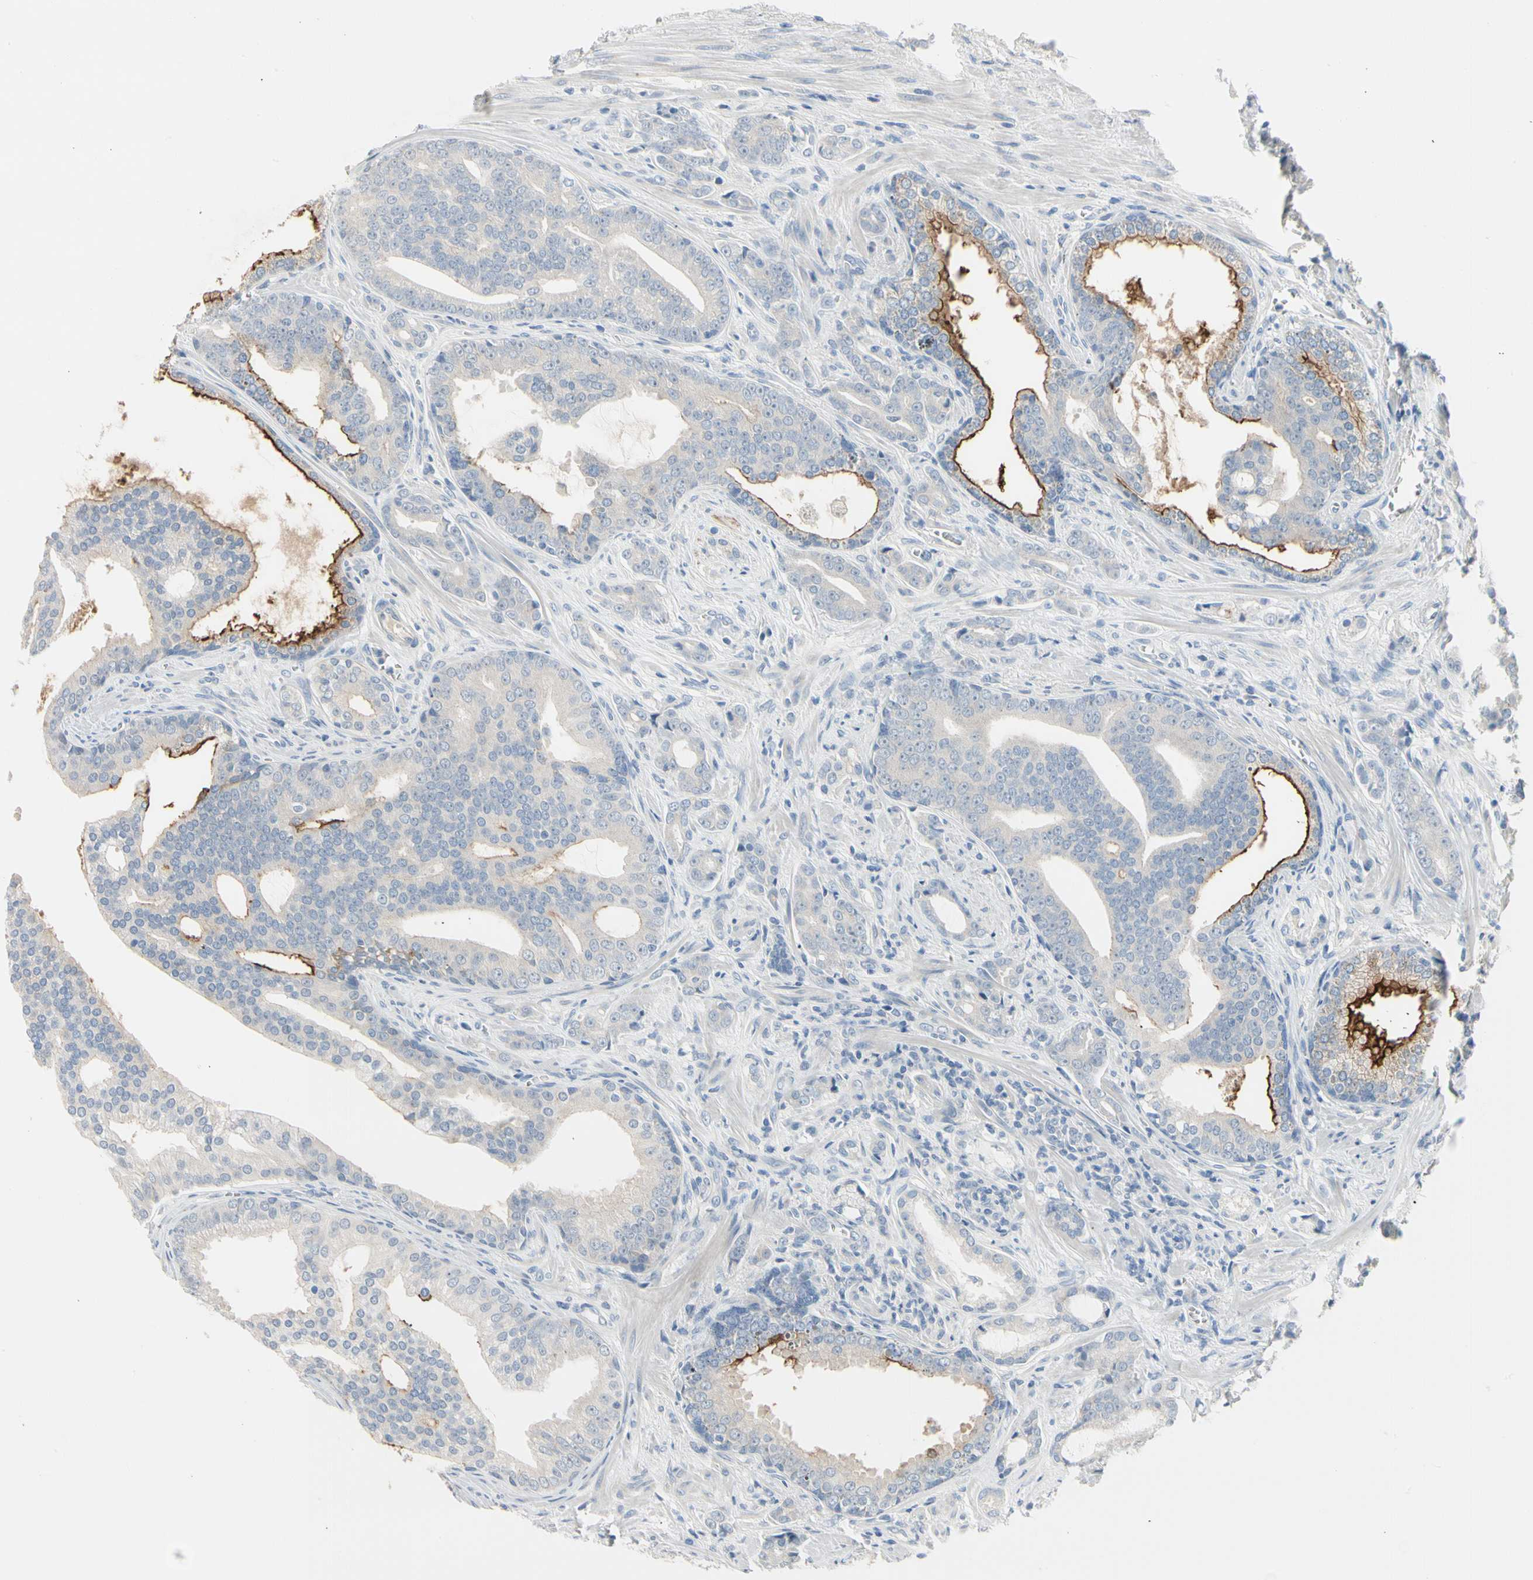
{"staining": {"intensity": "negative", "quantity": "none", "location": "none"}, "tissue": "prostate cancer", "cell_type": "Tumor cells", "image_type": "cancer", "snomed": [{"axis": "morphology", "description": "Adenocarcinoma, Low grade"}, {"axis": "topography", "description": "Prostate"}], "caption": "DAB immunohistochemical staining of prostate cancer shows no significant staining in tumor cells.", "gene": "MARK1", "patient": {"sex": "male", "age": 58}}